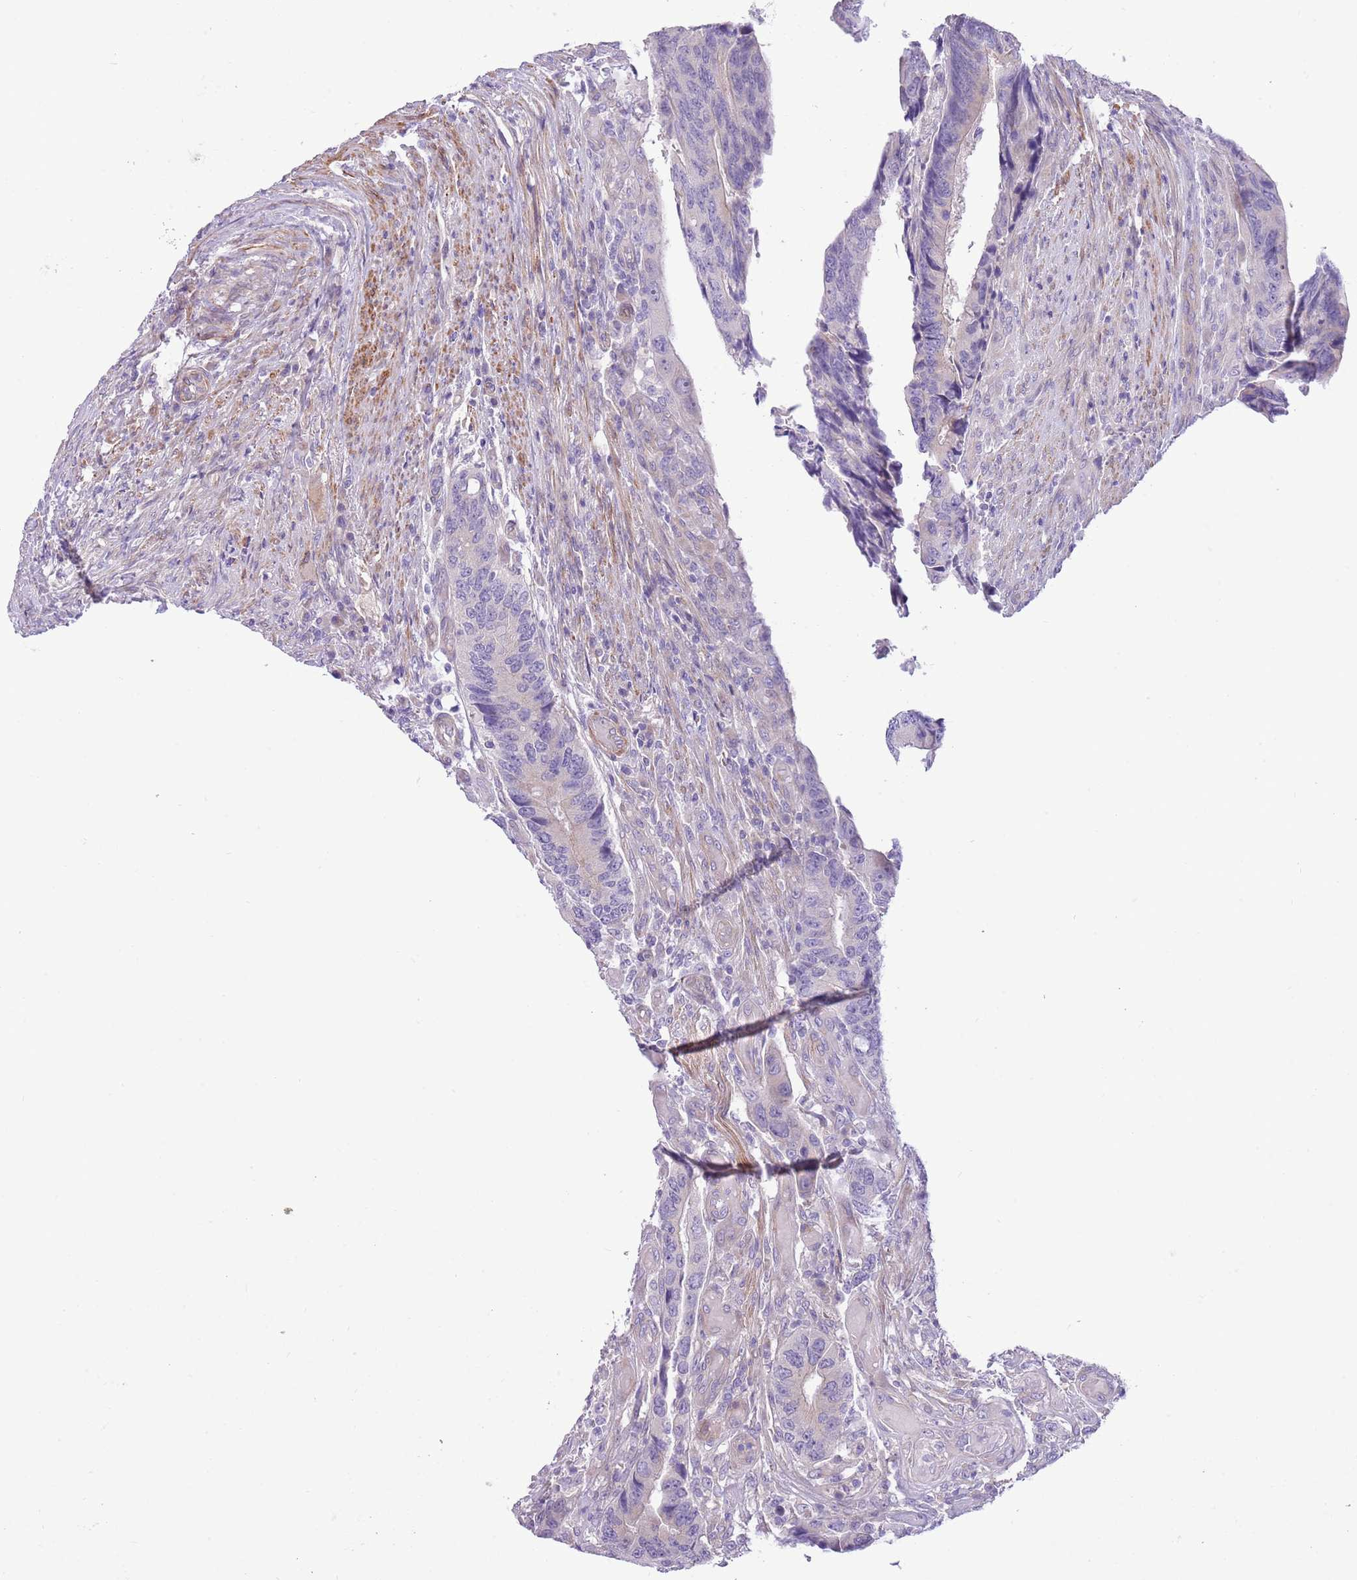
{"staining": {"intensity": "weak", "quantity": "<25%", "location": "cytoplasmic/membranous"}, "tissue": "colorectal cancer", "cell_type": "Tumor cells", "image_type": "cancer", "snomed": [{"axis": "morphology", "description": "Adenocarcinoma, NOS"}, {"axis": "topography", "description": "Colon"}], "caption": "There is no significant expression in tumor cells of adenocarcinoma (colorectal). (DAB immunohistochemistry (IHC), high magnification).", "gene": "ZC4H2", "patient": {"sex": "male", "age": 87}}